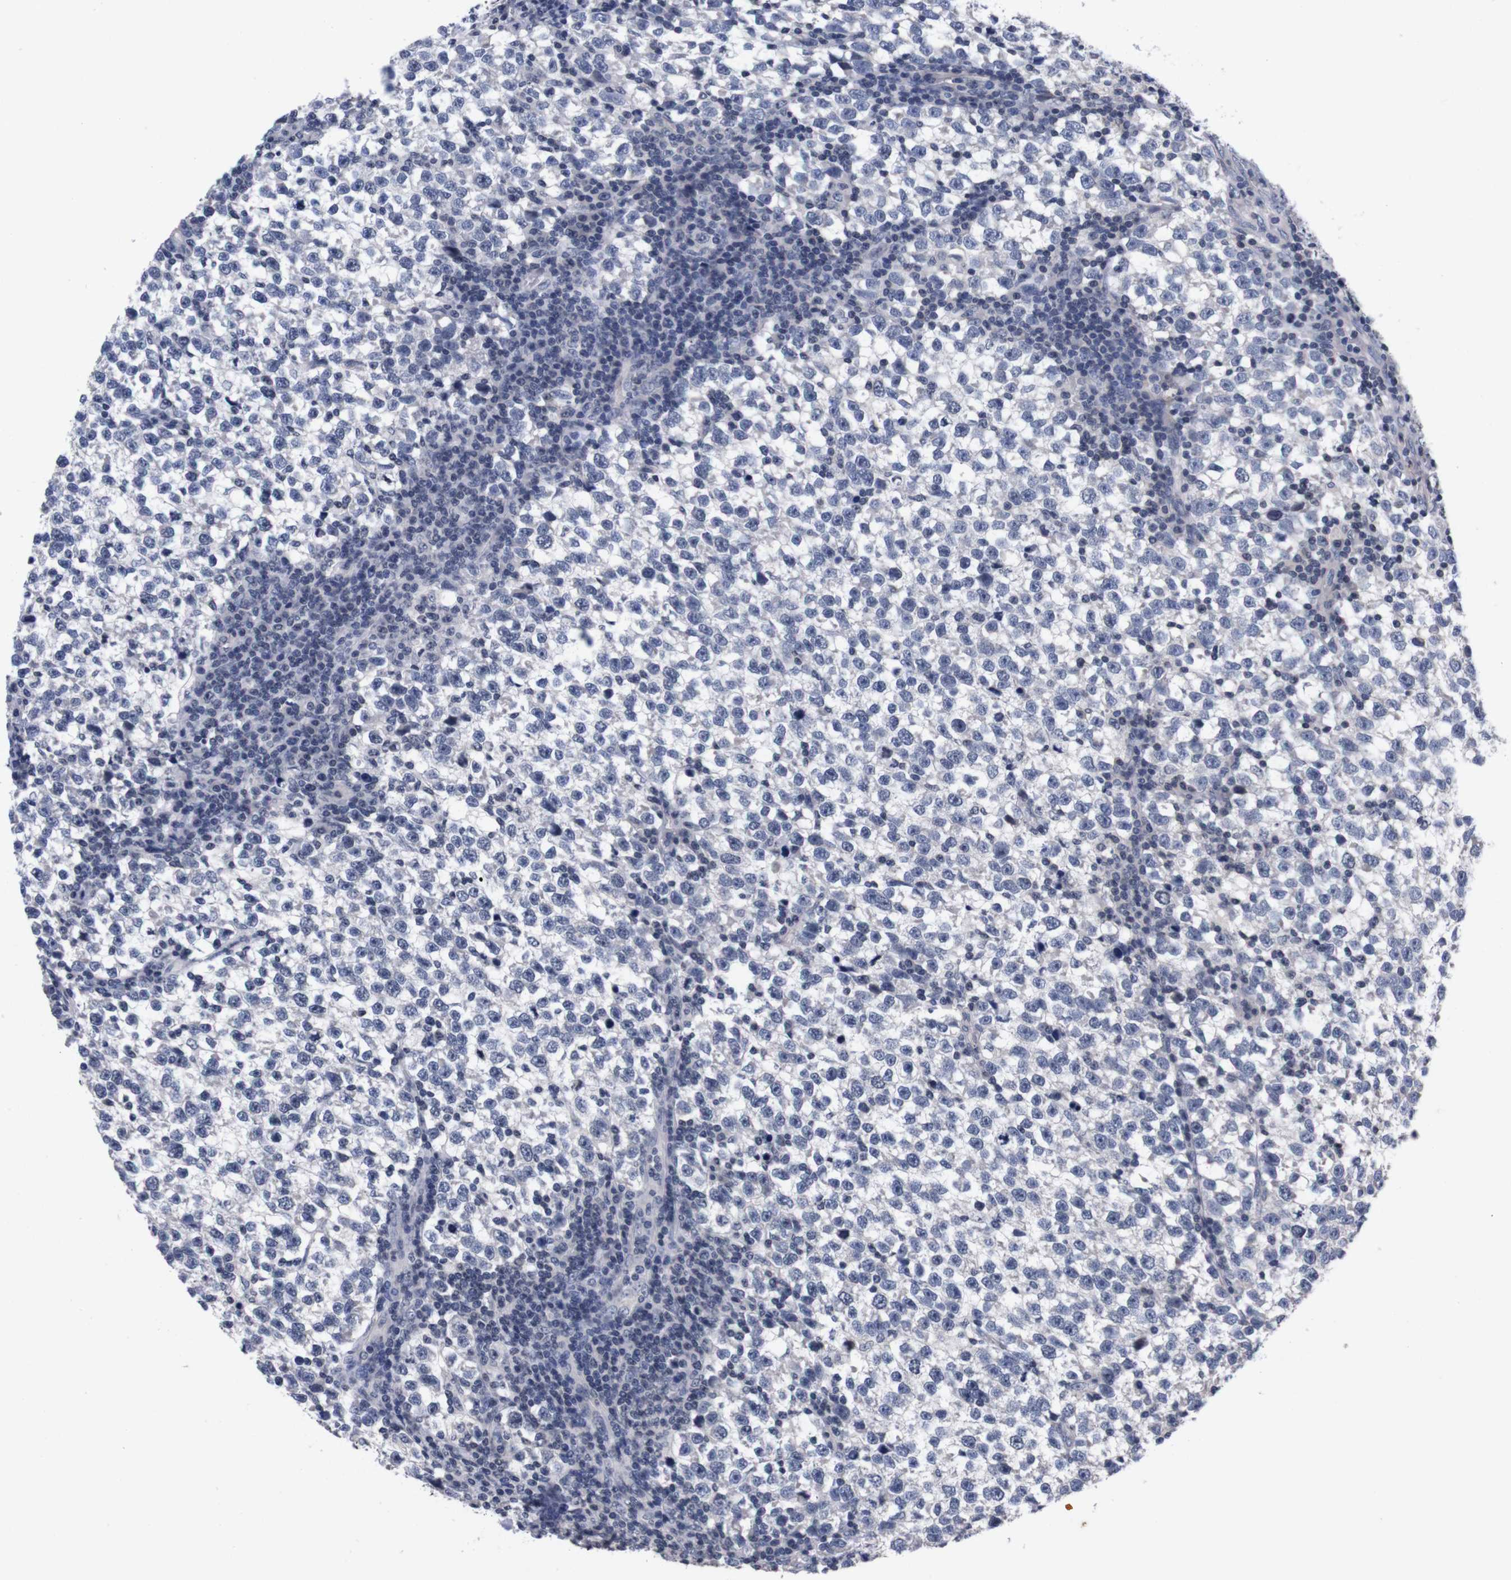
{"staining": {"intensity": "negative", "quantity": "none", "location": "none"}, "tissue": "testis cancer", "cell_type": "Tumor cells", "image_type": "cancer", "snomed": [{"axis": "morphology", "description": "Normal tissue, NOS"}, {"axis": "morphology", "description": "Seminoma, NOS"}, {"axis": "topography", "description": "Testis"}], "caption": "Tumor cells show no significant expression in seminoma (testis).", "gene": "TNFRSF21", "patient": {"sex": "male", "age": 43}}